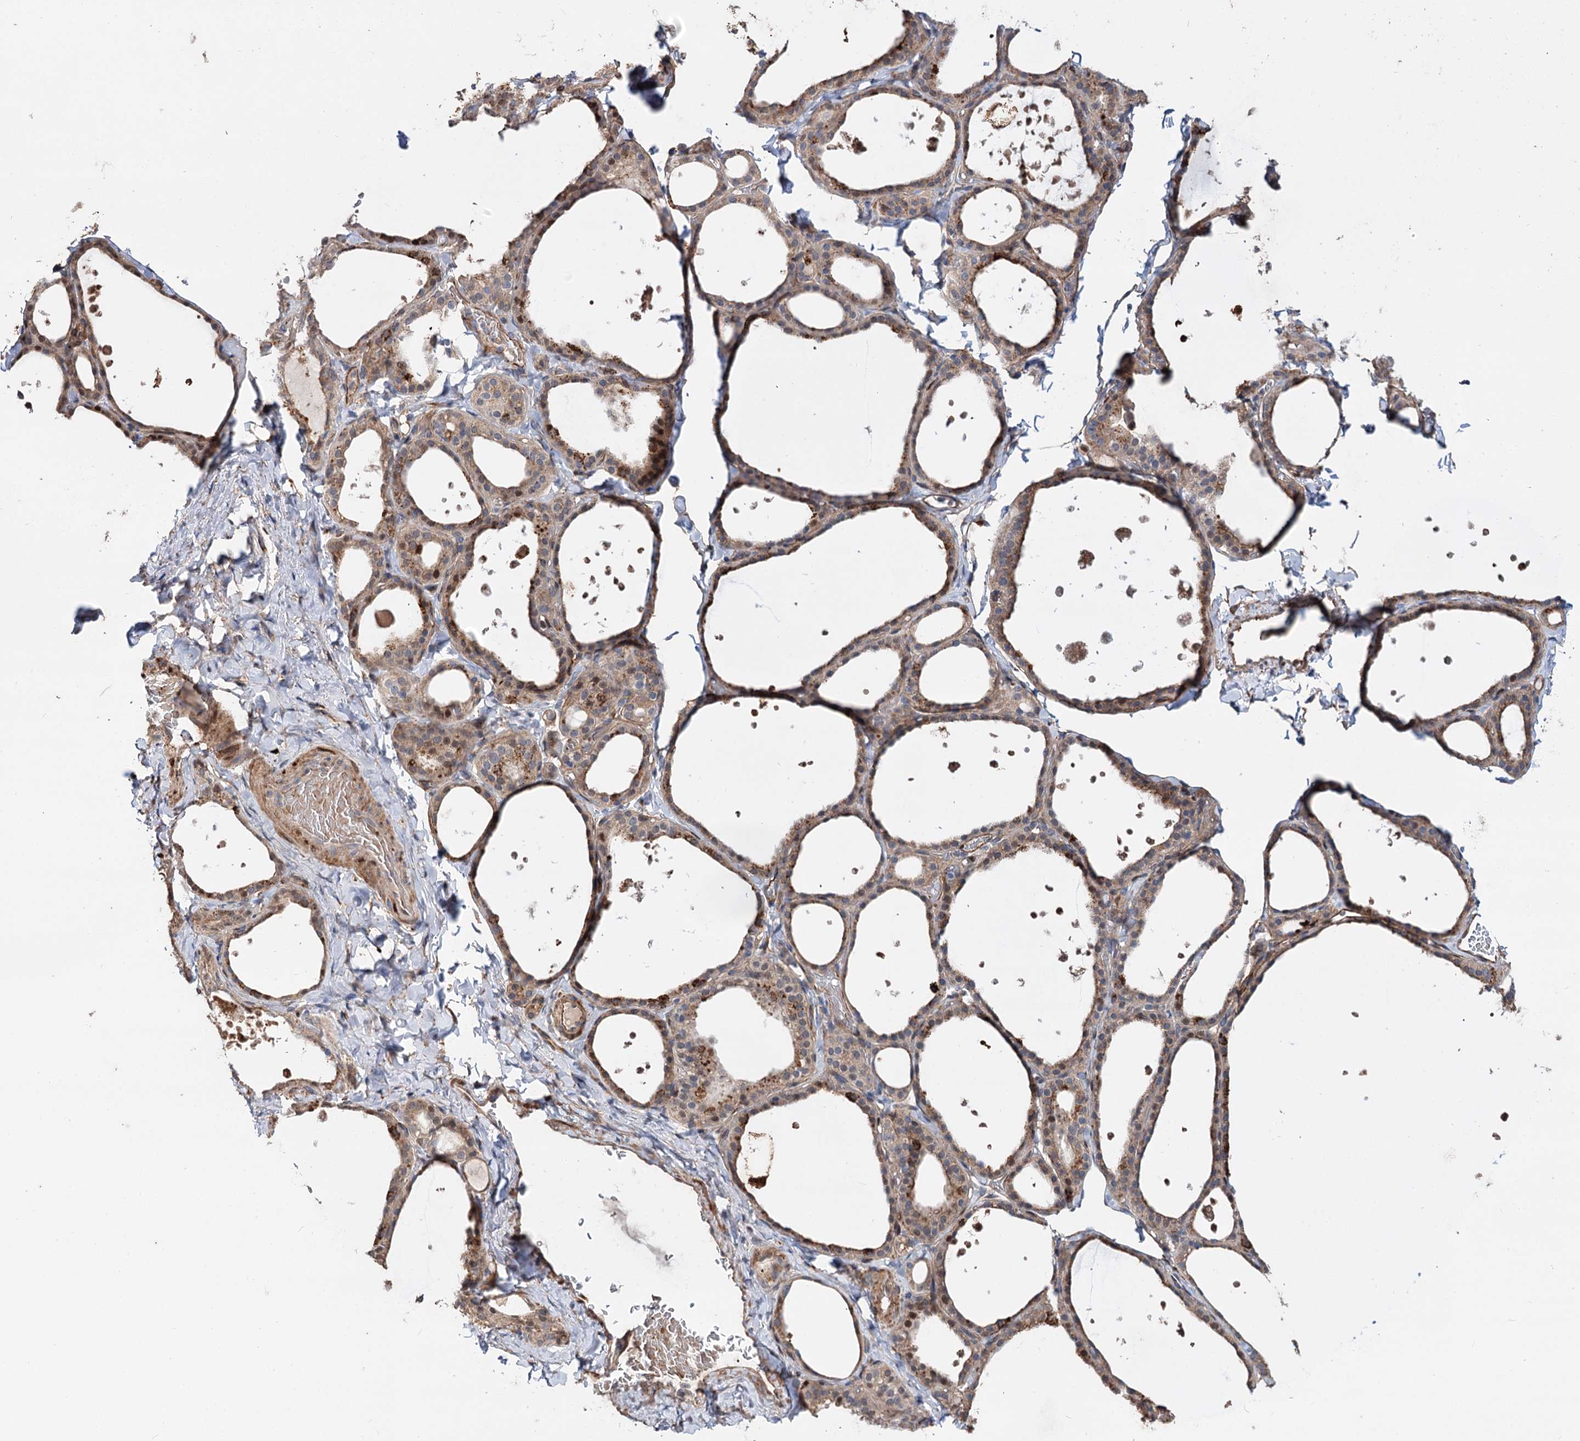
{"staining": {"intensity": "moderate", "quantity": ">75%", "location": "cytoplasmic/membranous,nuclear"}, "tissue": "thyroid gland", "cell_type": "Glandular cells", "image_type": "normal", "snomed": [{"axis": "morphology", "description": "Normal tissue, NOS"}, {"axis": "topography", "description": "Thyroid gland"}], "caption": "High-magnification brightfield microscopy of normal thyroid gland stained with DAB (3,3'-diaminobenzidine) (brown) and counterstained with hematoxylin (blue). glandular cells exhibit moderate cytoplasmic/membranous,nuclear staining is appreciated in approximately>75% of cells. (DAB (3,3'-diaminobenzidine) IHC, brown staining for protein, blue staining for nuclei).", "gene": "PTDSS2", "patient": {"sex": "female", "age": 44}}